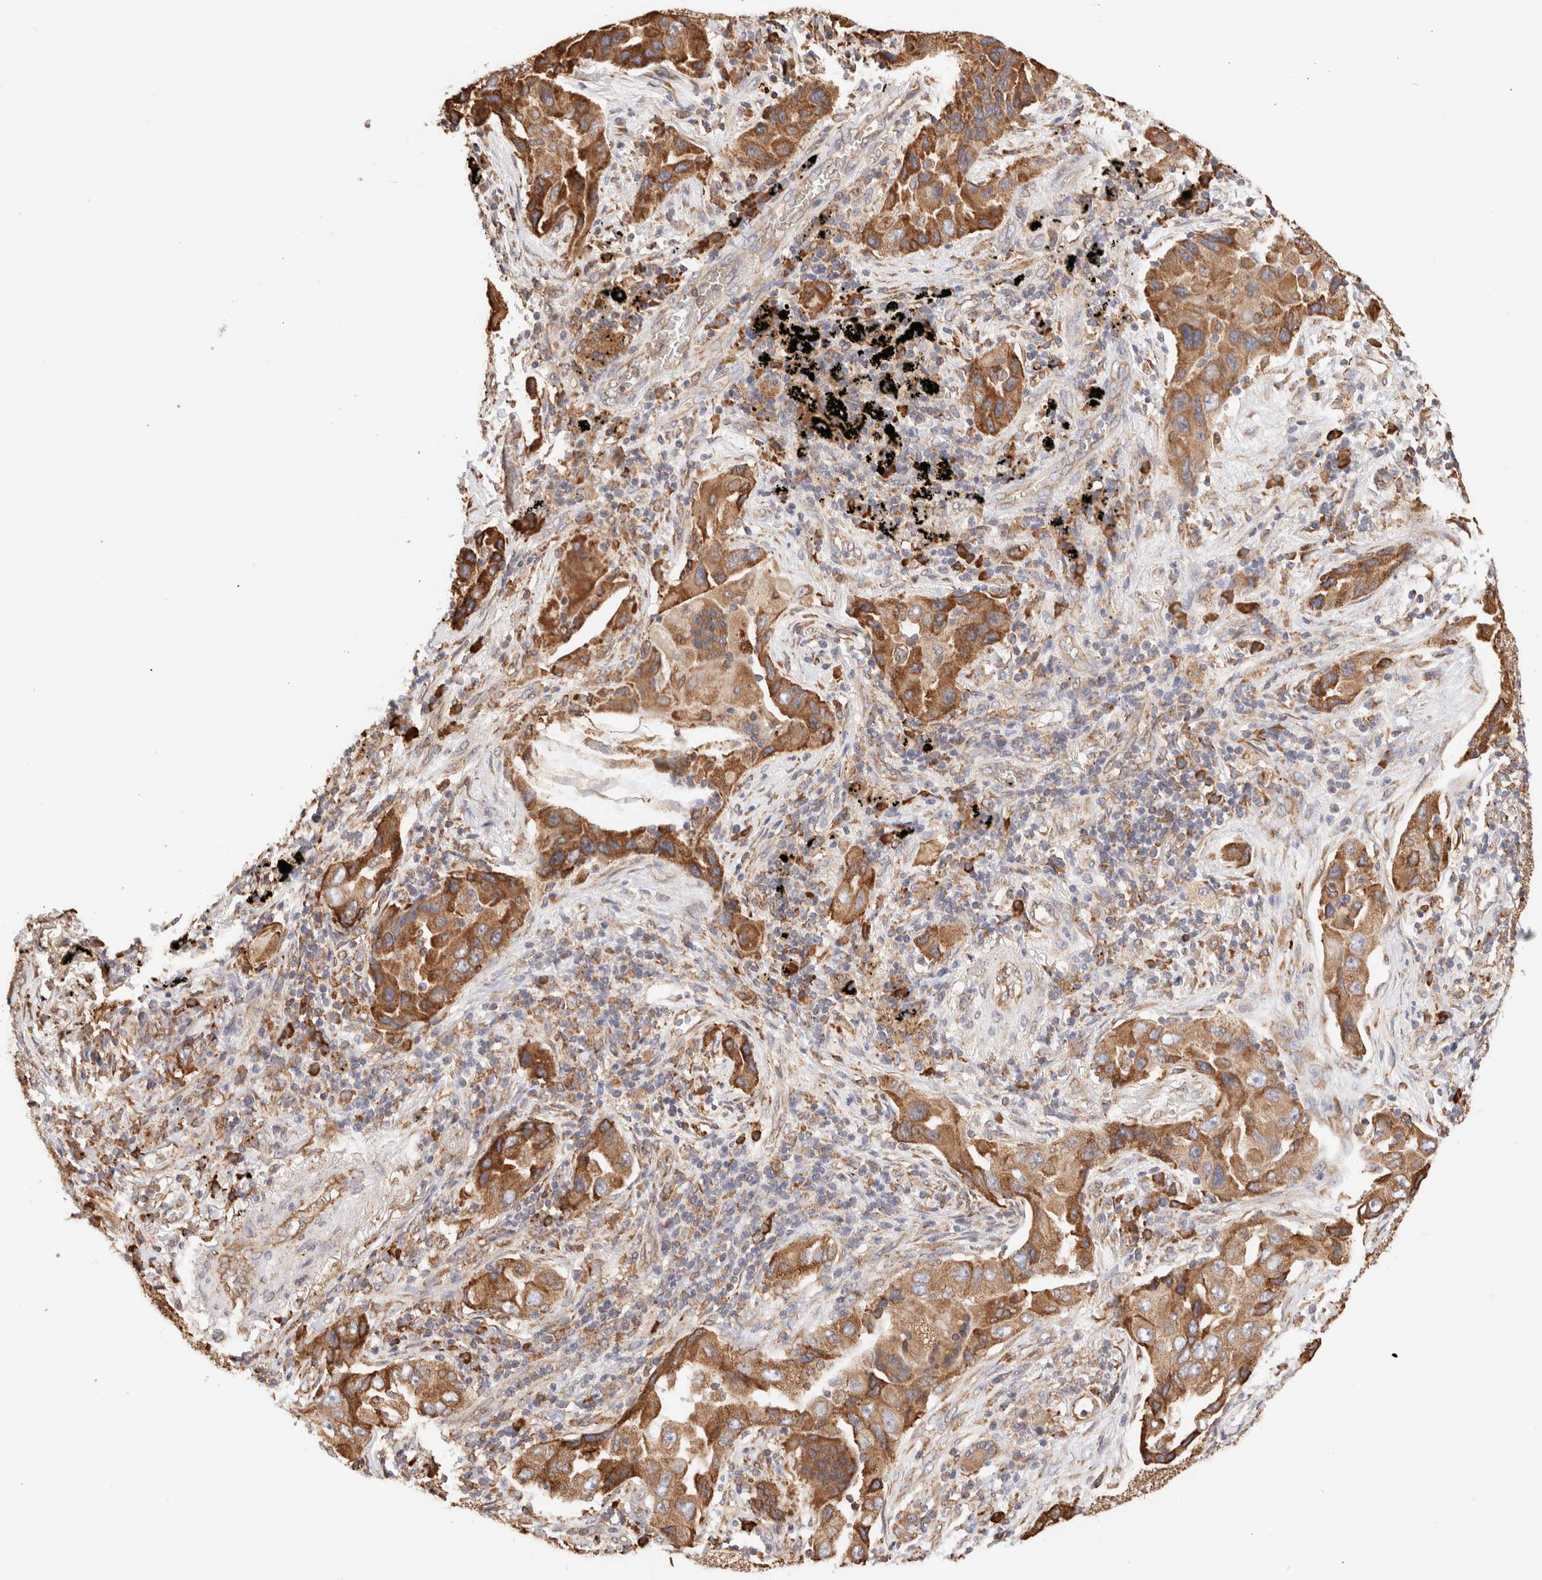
{"staining": {"intensity": "moderate", "quantity": ">75%", "location": "cytoplasmic/membranous"}, "tissue": "lung cancer", "cell_type": "Tumor cells", "image_type": "cancer", "snomed": [{"axis": "morphology", "description": "Adenocarcinoma, NOS"}, {"axis": "topography", "description": "Lung"}], "caption": "Immunohistochemical staining of human lung cancer (adenocarcinoma) displays medium levels of moderate cytoplasmic/membranous protein positivity in about >75% of tumor cells. The protein of interest is shown in brown color, while the nuclei are stained blue.", "gene": "FER", "patient": {"sex": "female", "age": 65}}